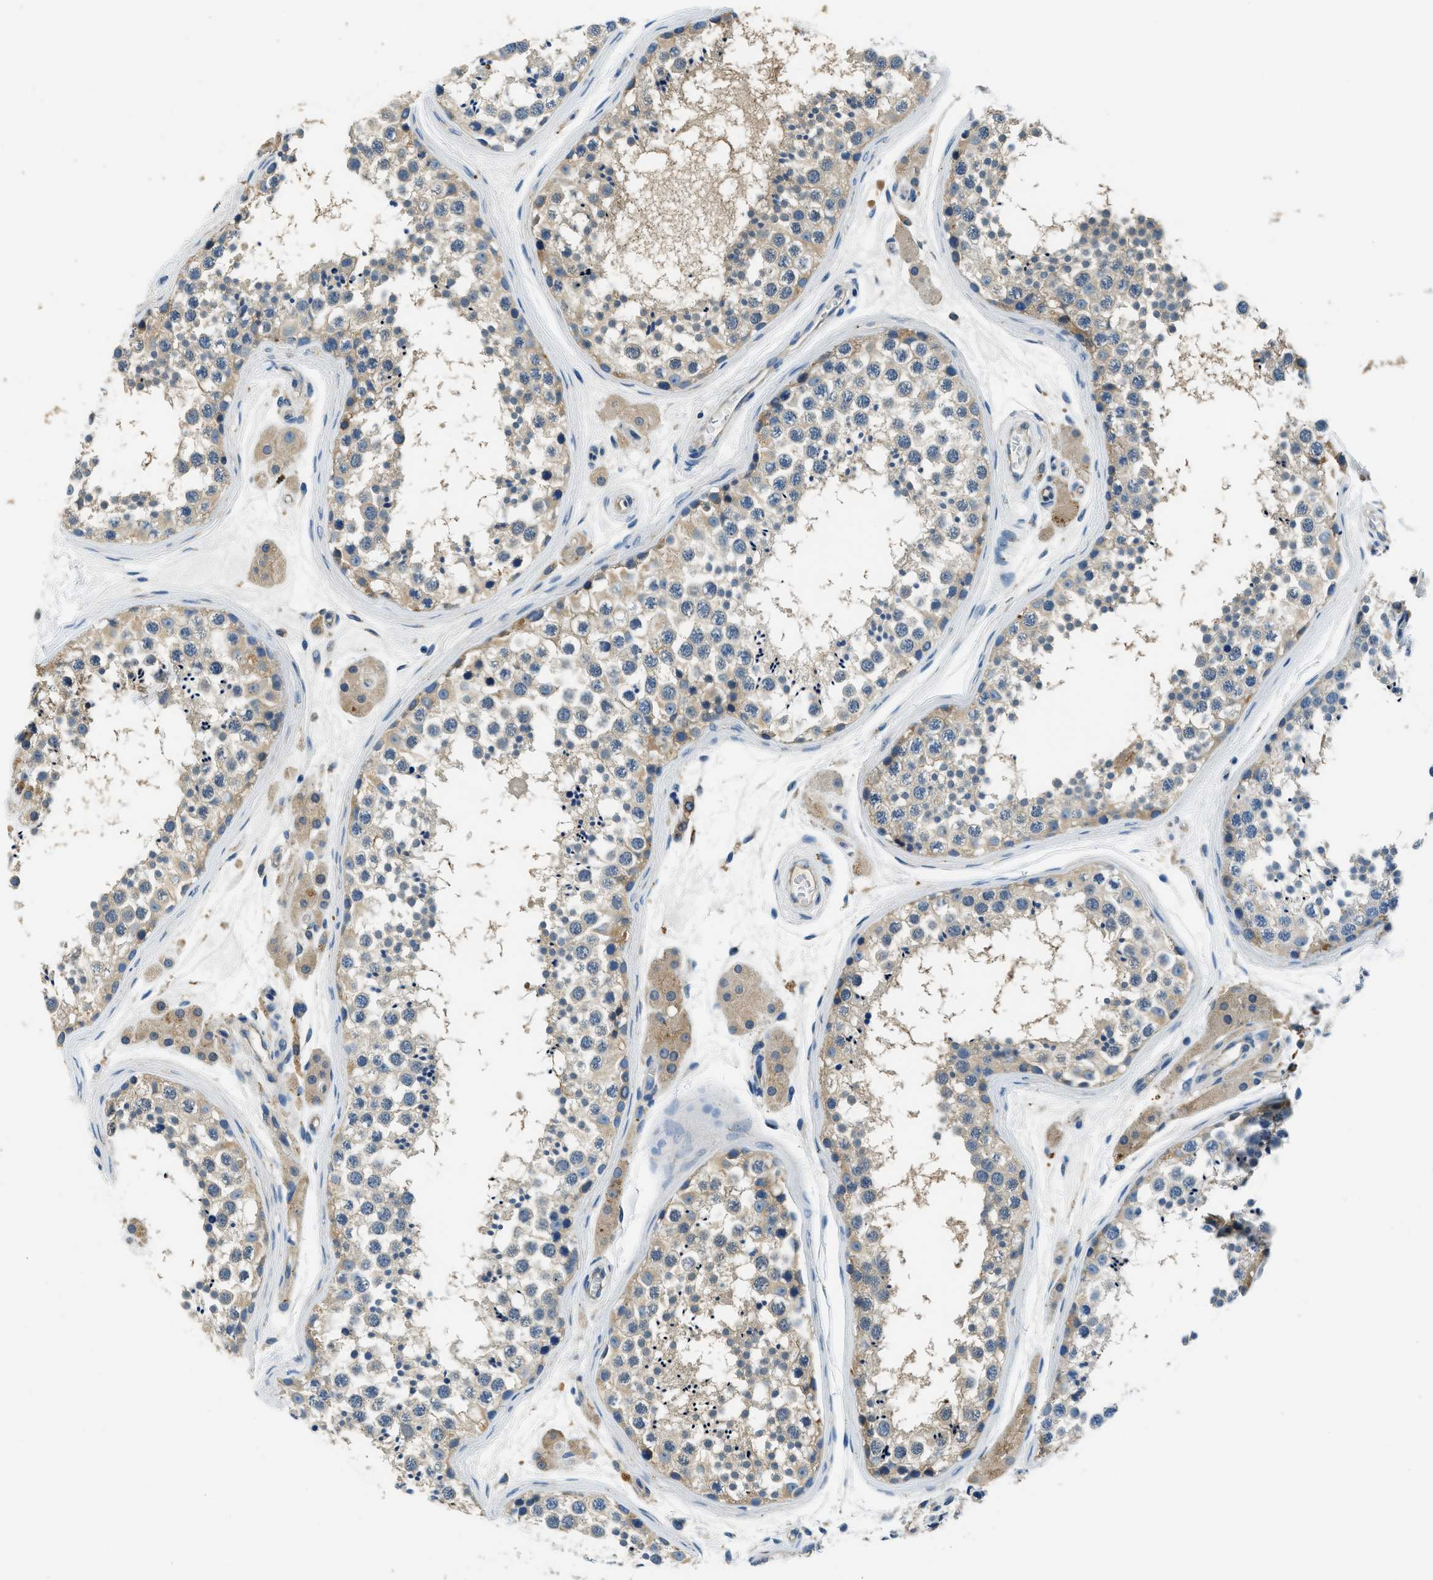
{"staining": {"intensity": "weak", "quantity": "25%-75%", "location": "cytoplasmic/membranous"}, "tissue": "testis", "cell_type": "Cells in seminiferous ducts", "image_type": "normal", "snomed": [{"axis": "morphology", "description": "Normal tissue, NOS"}, {"axis": "topography", "description": "Testis"}], "caption": "Protein analysis of benign testis exhibits weak cytoplasmic/membranous positivity in about 25%-75% of cells in seminiferous ducts.", "gene": "TWF1", "patient": {"sex": "male", "age": 56}}